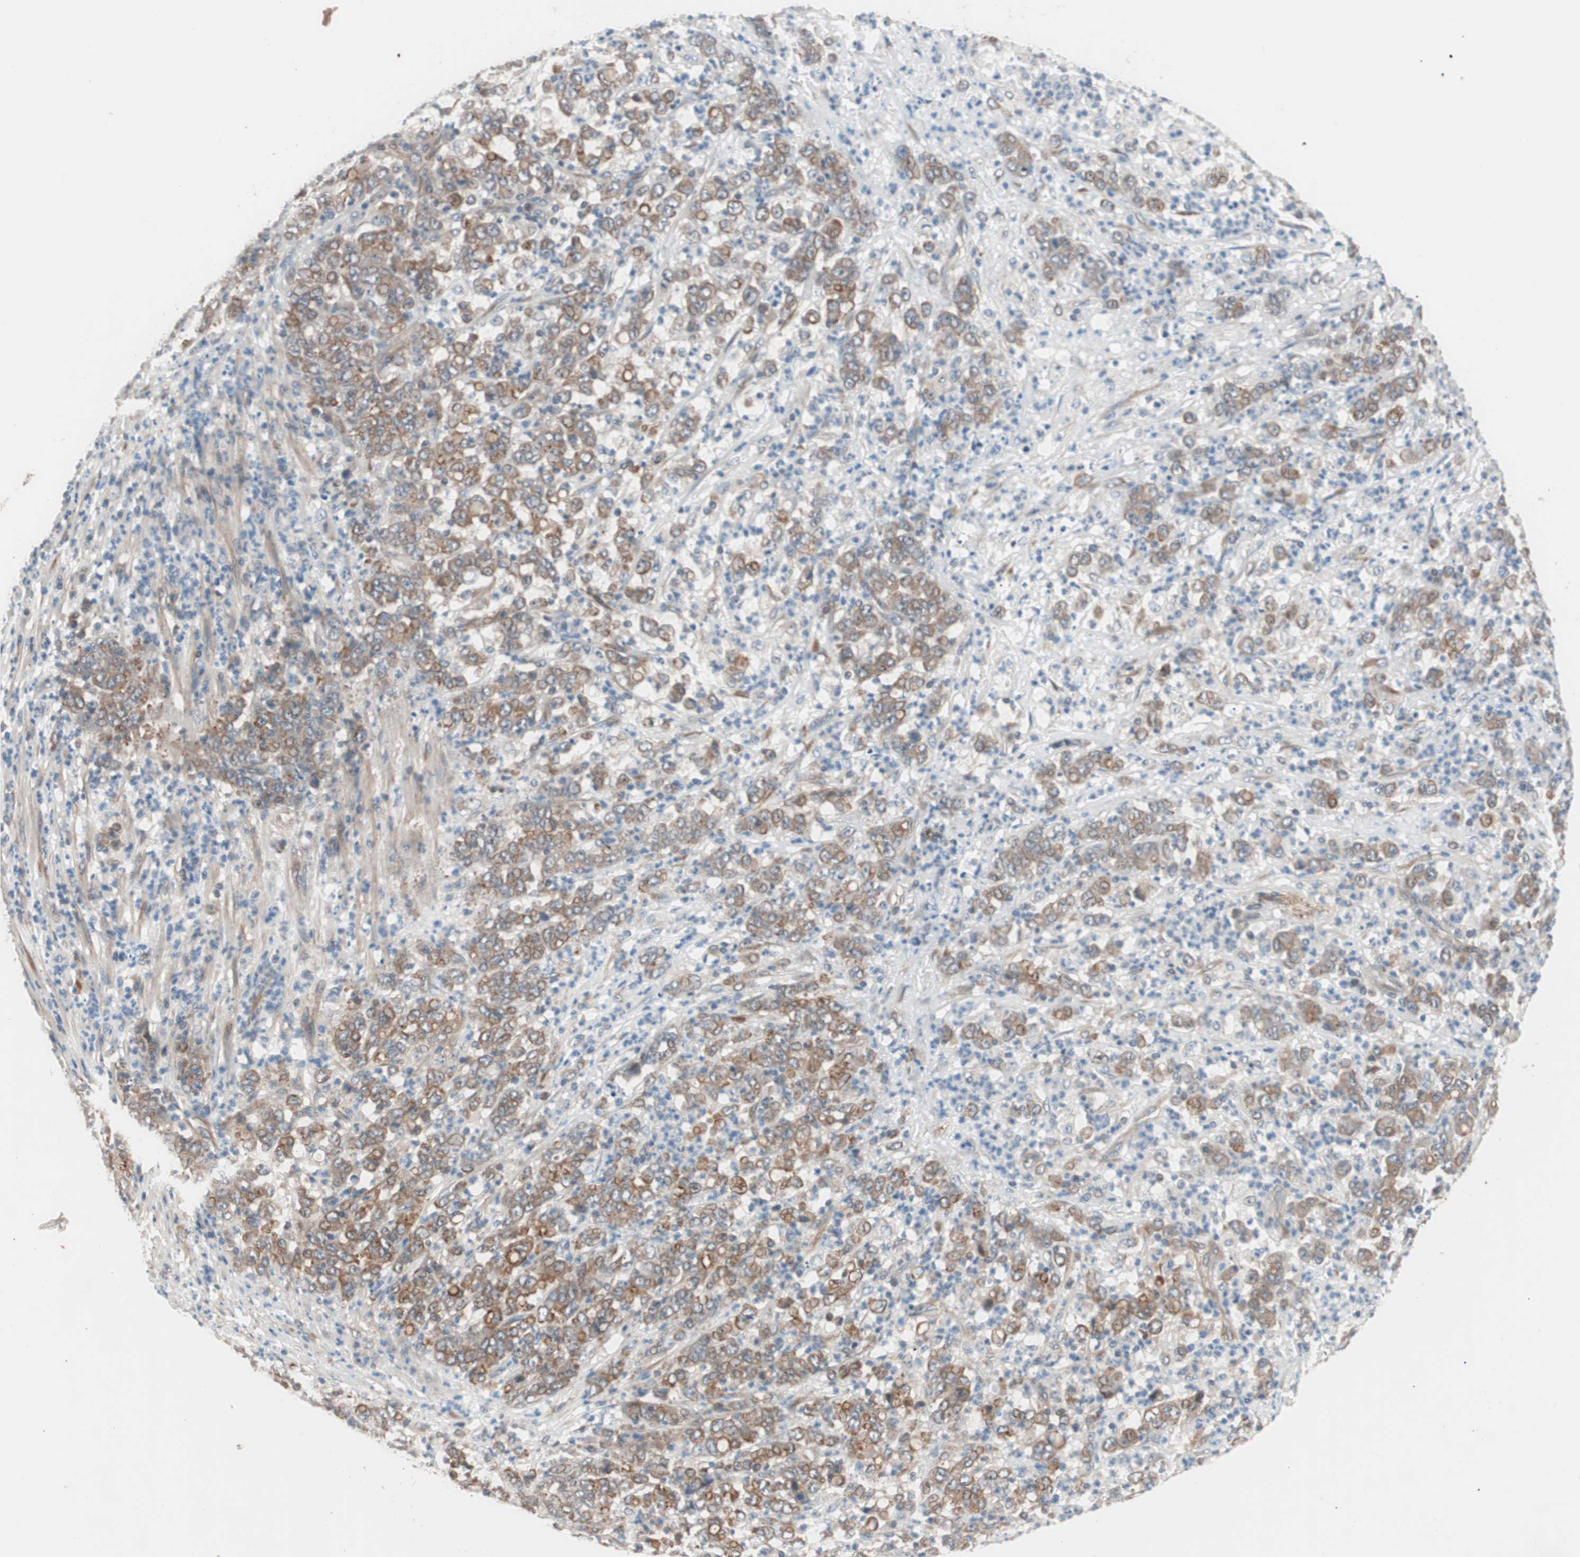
{"staining": {"intensity": "moderate", "quantity": ">75%", "location": "cytoplasmic/membranous"}, "tissue": "stomach cancer", "cell_type": "Tumor cells", "image_type": "cancer", "snomed": [{"axis": "morphology", "description": "Adenocarcinoma, NOS"}, {"axis": "topography", "description": "Stomach, lower"}], "caption": "Immunohistochemical staining of human stomach adenocarcinoma demonstrates medium levels of moderate cytoplasmic/membranous staining in approximately >75% of tumor cells. (Stains: DAB in brown, nuclei in blue, Microscopy: brightfield microscopy at high magnification).", "gene": "SMG1", "patient": {"sex": "female", "age": 71}}